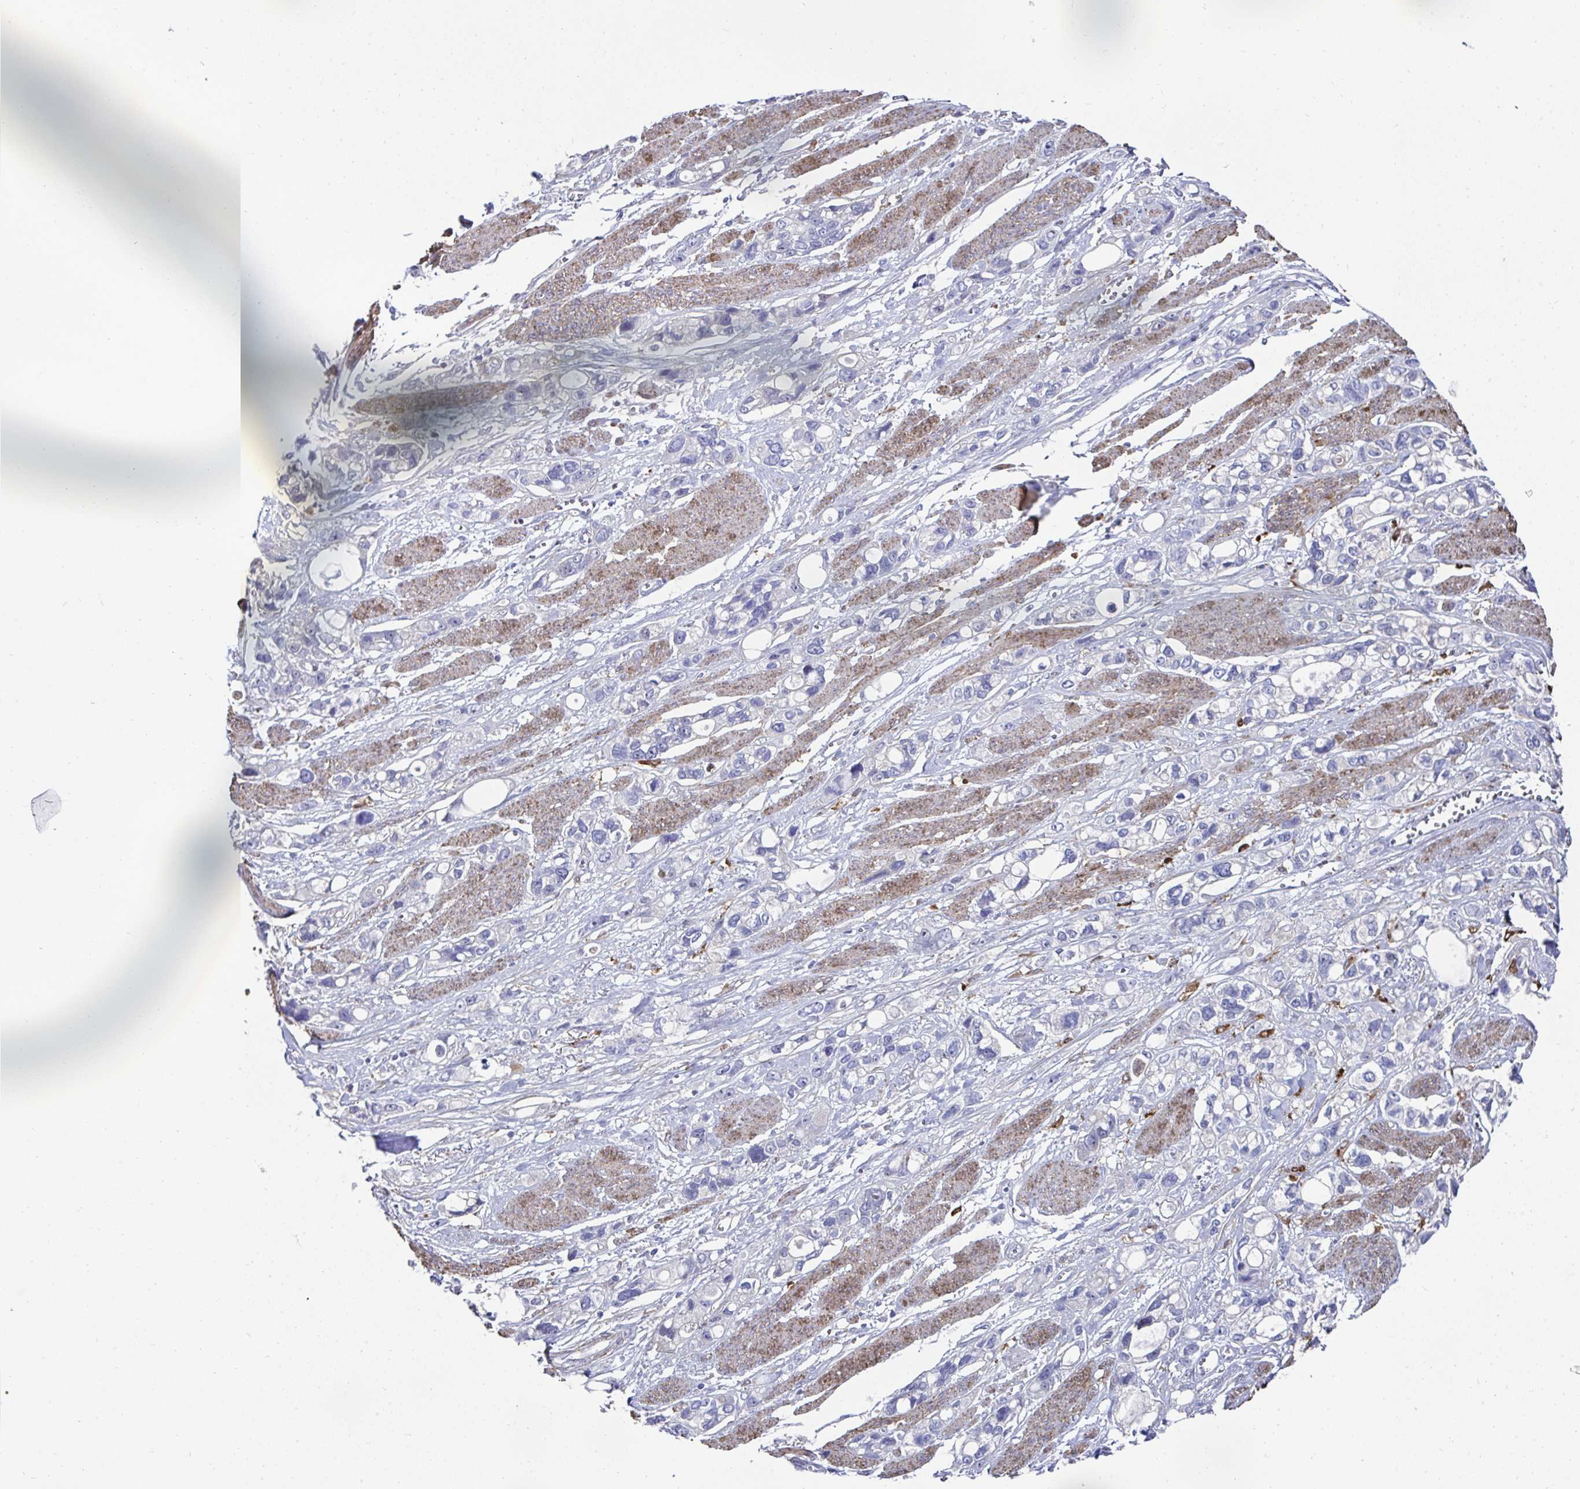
{"staining": {"intensity": "negative", "quantity": "none", "location": "none"}, "tissue": "stomach cancer", "cell_type": "Tumor cells", "image_type": "cancer", "snomed": [{"axis": "morphology", "description": "Adenocarcinoma, NOS"}, {"axis": "topography", "description": "Stomach, upper"}], "caption": "Immunohistochemistry (IHC) of human stomach adenocarcinoma displays no positivity in tumor cells.", "gene": "FBXL13", "patient": {"sex": "female", "age": 81}}